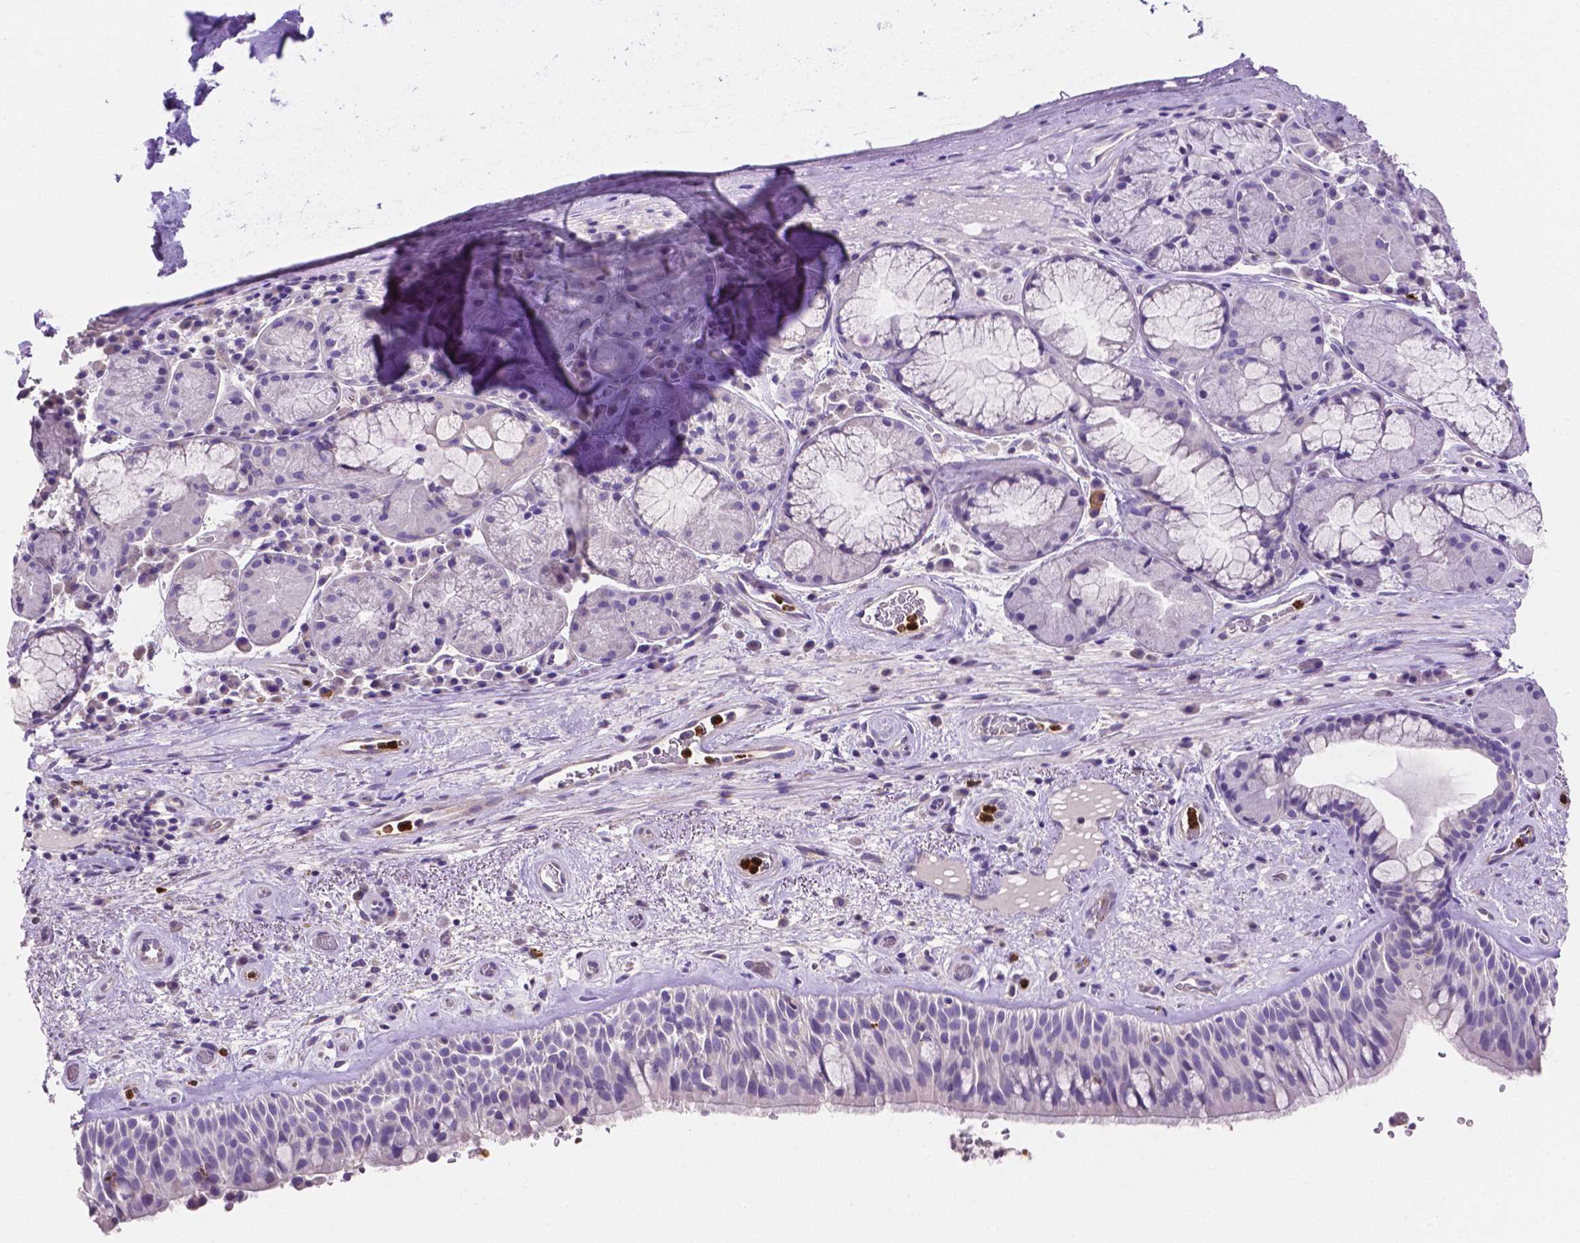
{"staining": {"intensity": "negative", "quantity": "none", "location": "none"}, "tissue": "bronchus", "cell_type": "Respiratory epithelial cells", "image_type": "normal", "snomed": [{"axis": "morphology", "description": "Normal tissue, NOS"}, {"axis": "topography", "description": "Bronchus"}], "caption": "This is an immunohistochemistry histopathology image of benign human bronchus. There is no positivity in respiratory epithelial cells.", "gene": "MMP9", "patient": {"sex": "male", "age": 48}}